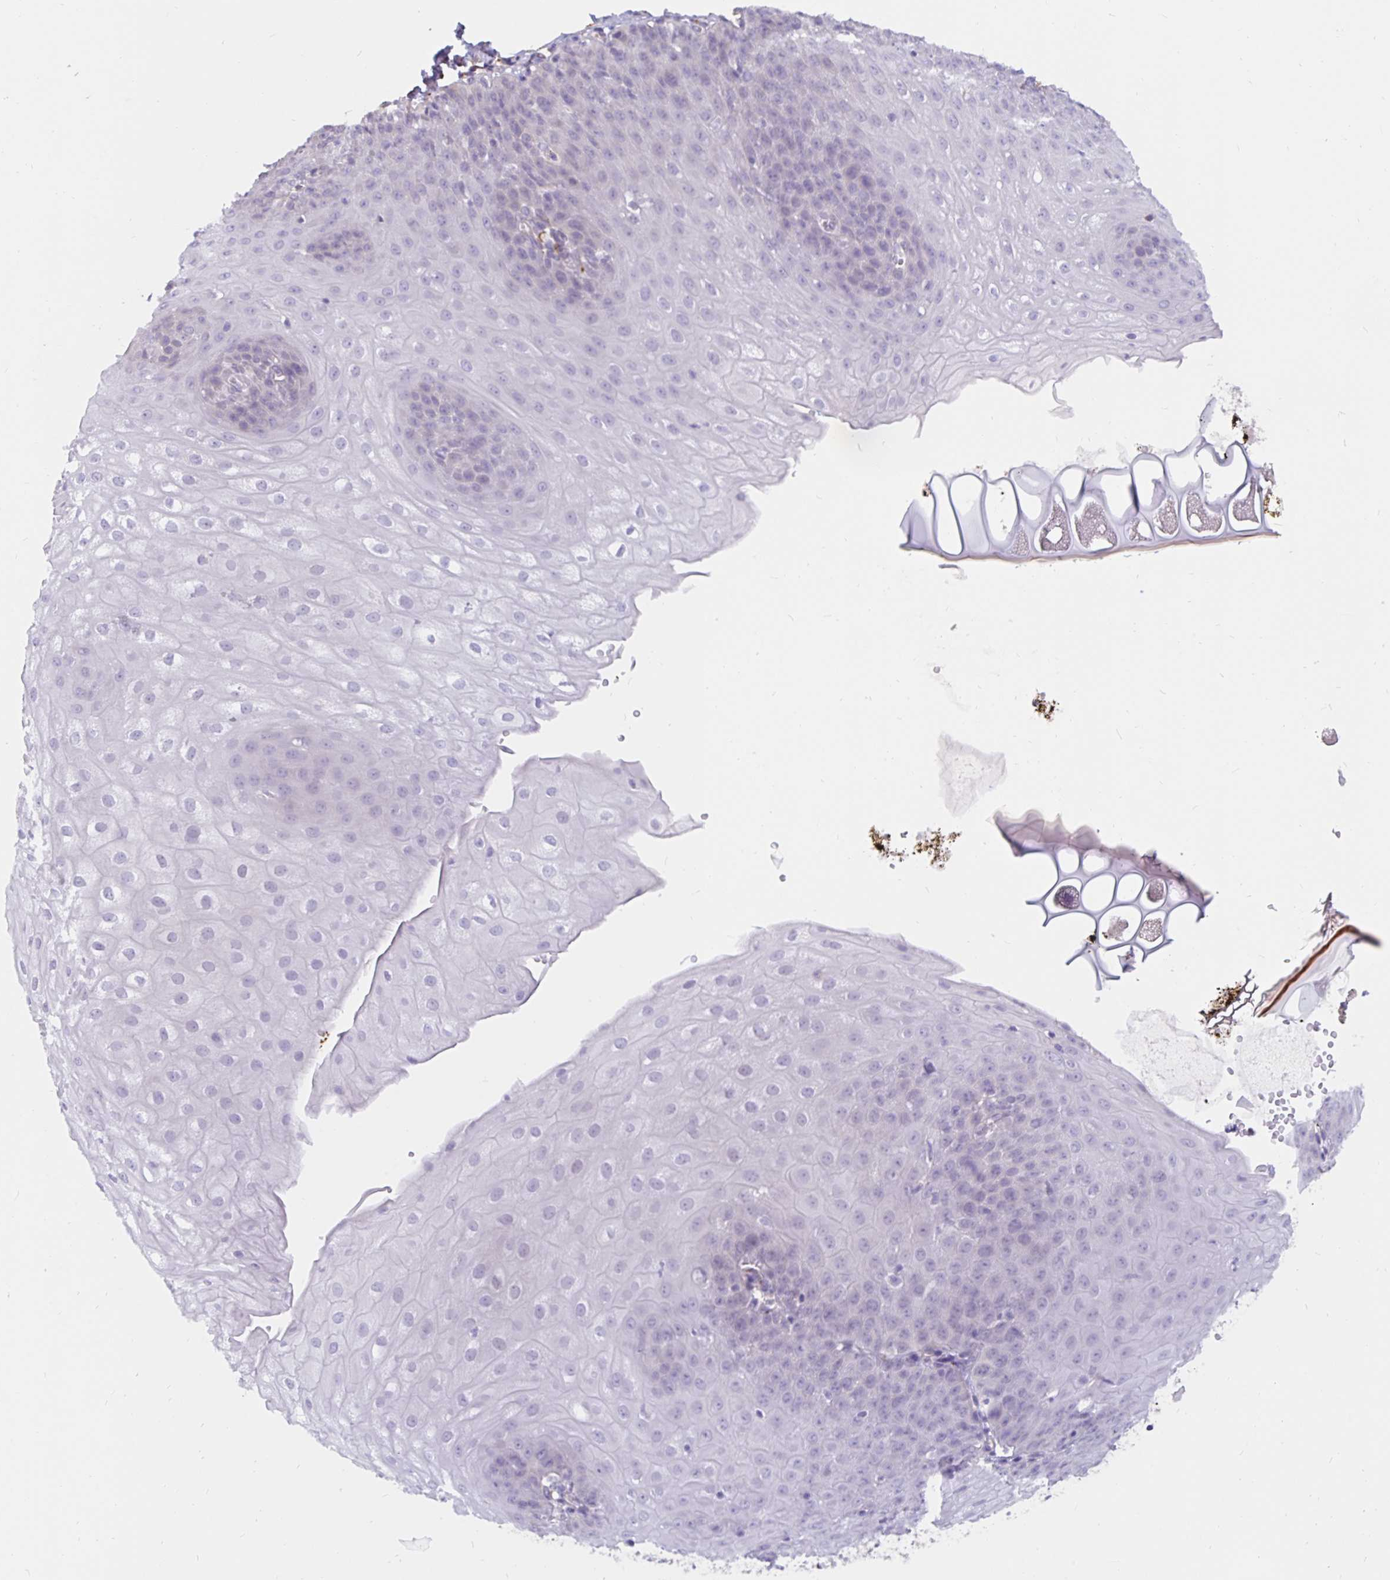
{"staining": {"intensity": "negative", "quantity": "none", "location": "none"}, "tissue": "esophagus", "cell_type": "Squamous epithelial cells", "image_type": "normal", "snomed": [{"axis": "morphology", "description": "Normal tissue, NOS"}, {"axis": "topography", "description": "Esophagus"}], "caption": "This photomicrograph is of normal esophagus stained with IHC to label a protein in brown with the nuclei are counter-stained blue. There is no expression in squamous epithelial cells.", "gene": "DNAI2", "patient": {"sex": "male", "age": 71}}